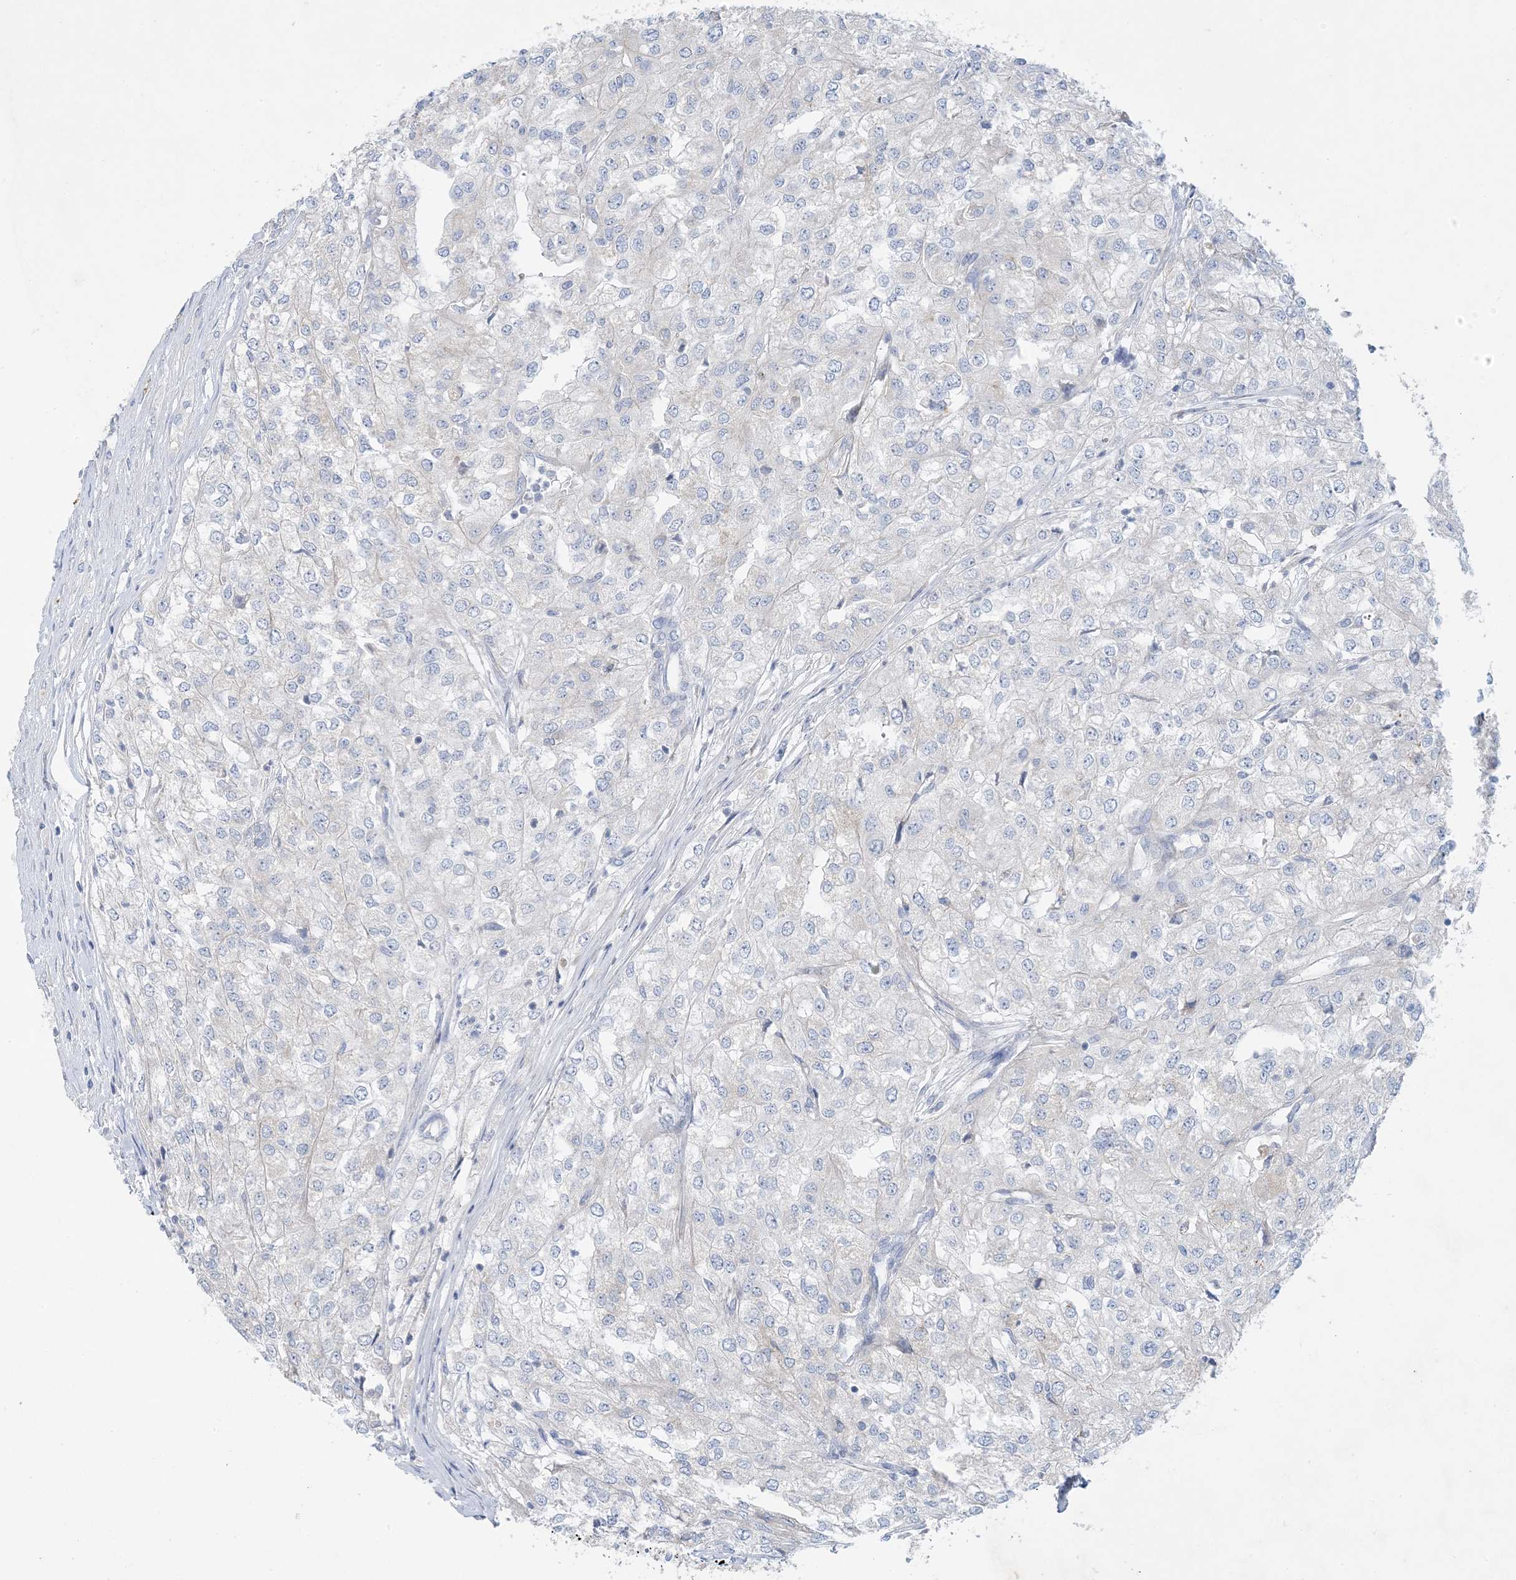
{"staining": {"intensity": "negative", "quantity": "none", "location": "none"}, "tissue": "renal cancer", "cell_type": "Tumor cells", "image_type": "cancer", "snomed": [{"axis": "morphology", "description": "Adenocarcinoma, NOS"}, {"axis": "topography", "description": "Kidney"}], "caption": "Human adenocarcinoma (renal) stained for a protein using IHC reveals no expression in tumor cells.", "gene": "ZCCHC18", "patient": {"sex": "female", "age": 54}}